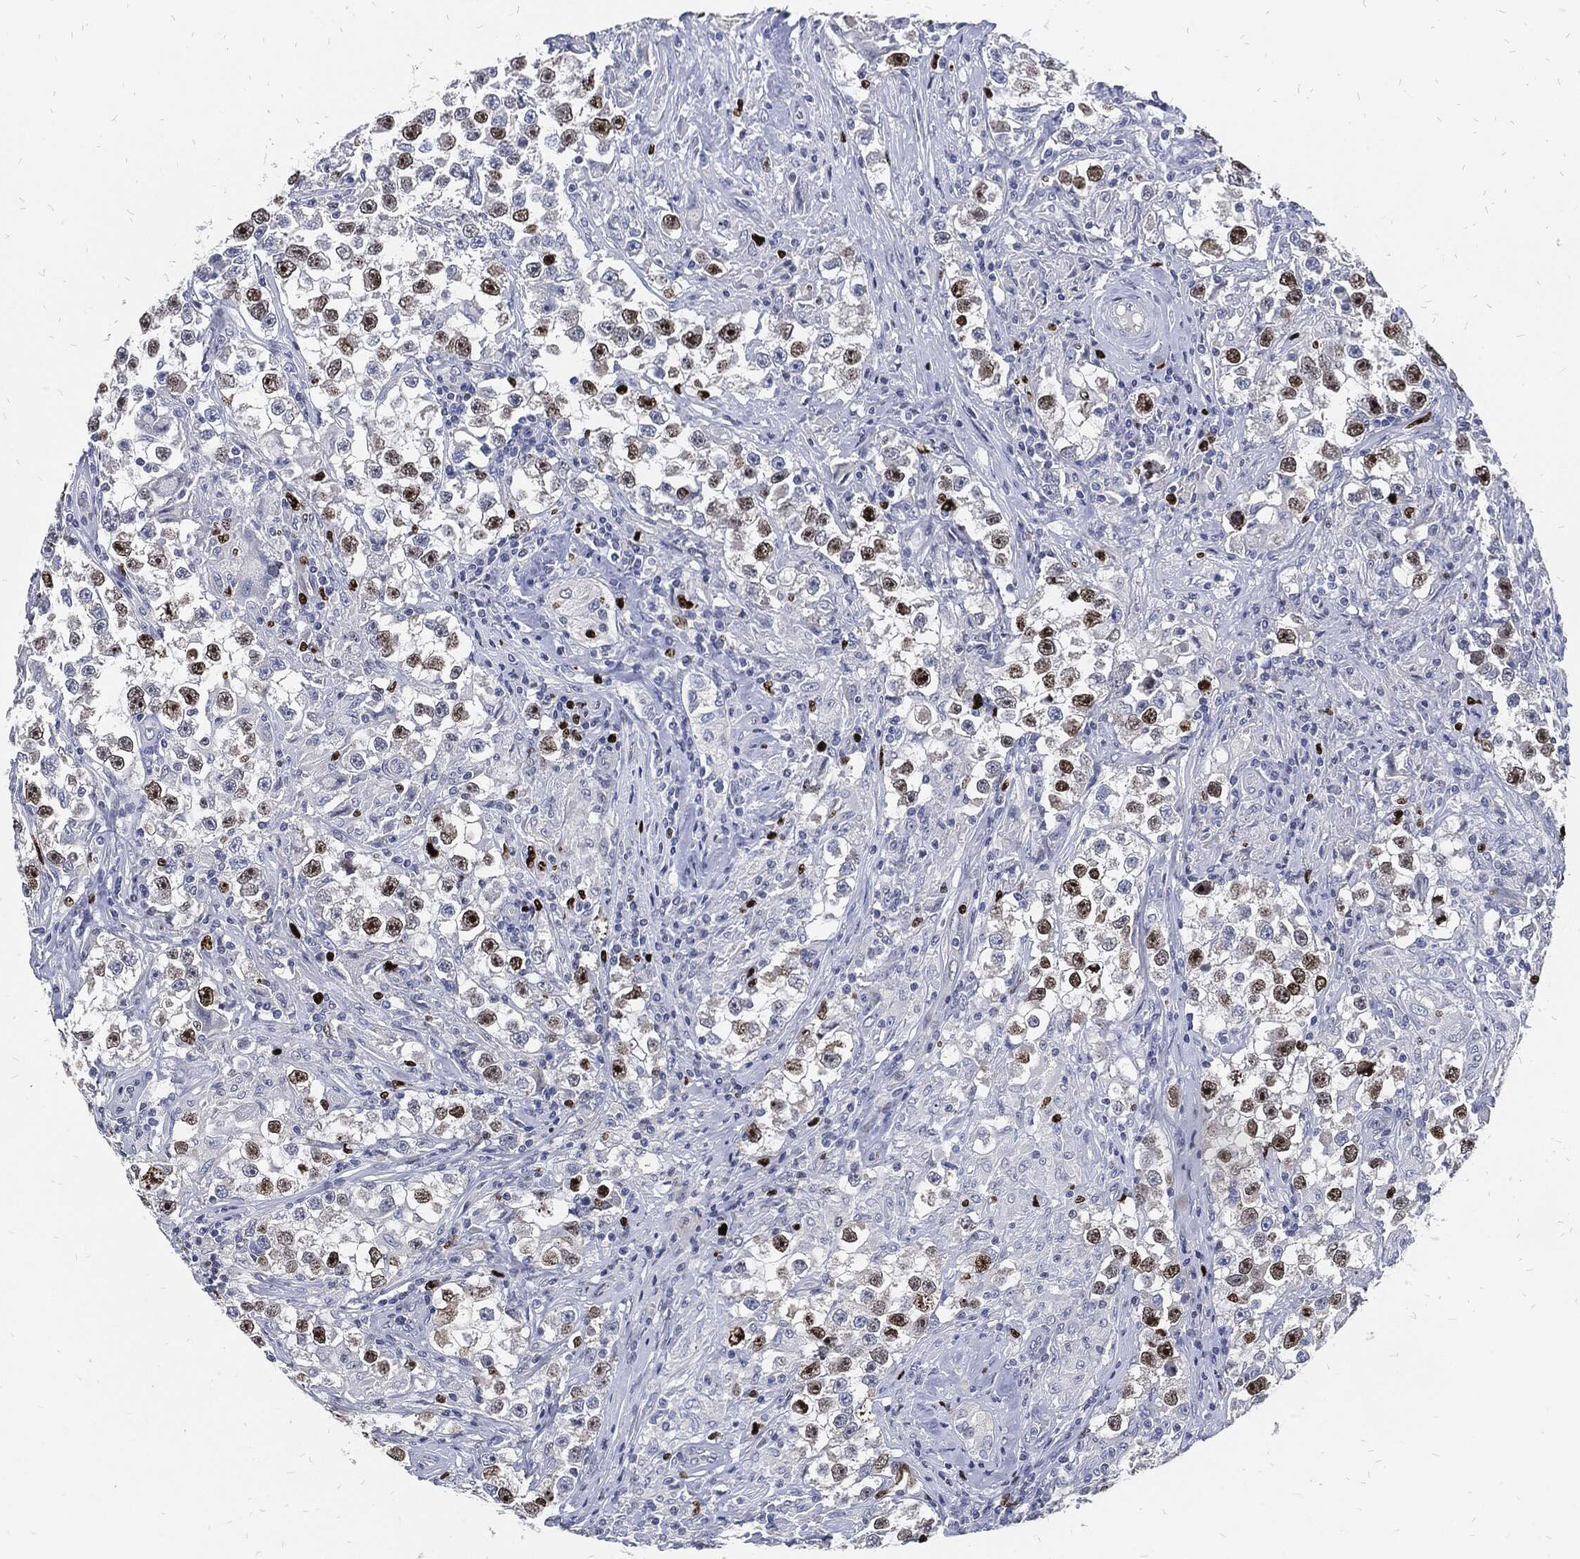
{"staining": {"intensity": "strong", "quantity": "<25%", "location": "nuclear"}, "tissue": "testis cancer", "cell_type": "Tumor cells", "image_type": "cancer", "snomed": [{"axis": "morphology", "description": "Seminoma, NOS"}, {"axis": "topography", "description": "Testis"}], "caption": "Seminoma (testis) was stained to show a protein in brown. There is medium levels of strong nuclear expression in approximately <25% of tumor cells.", "gene": "MKI67", "patient": {"sex": "male", "age": 46}}